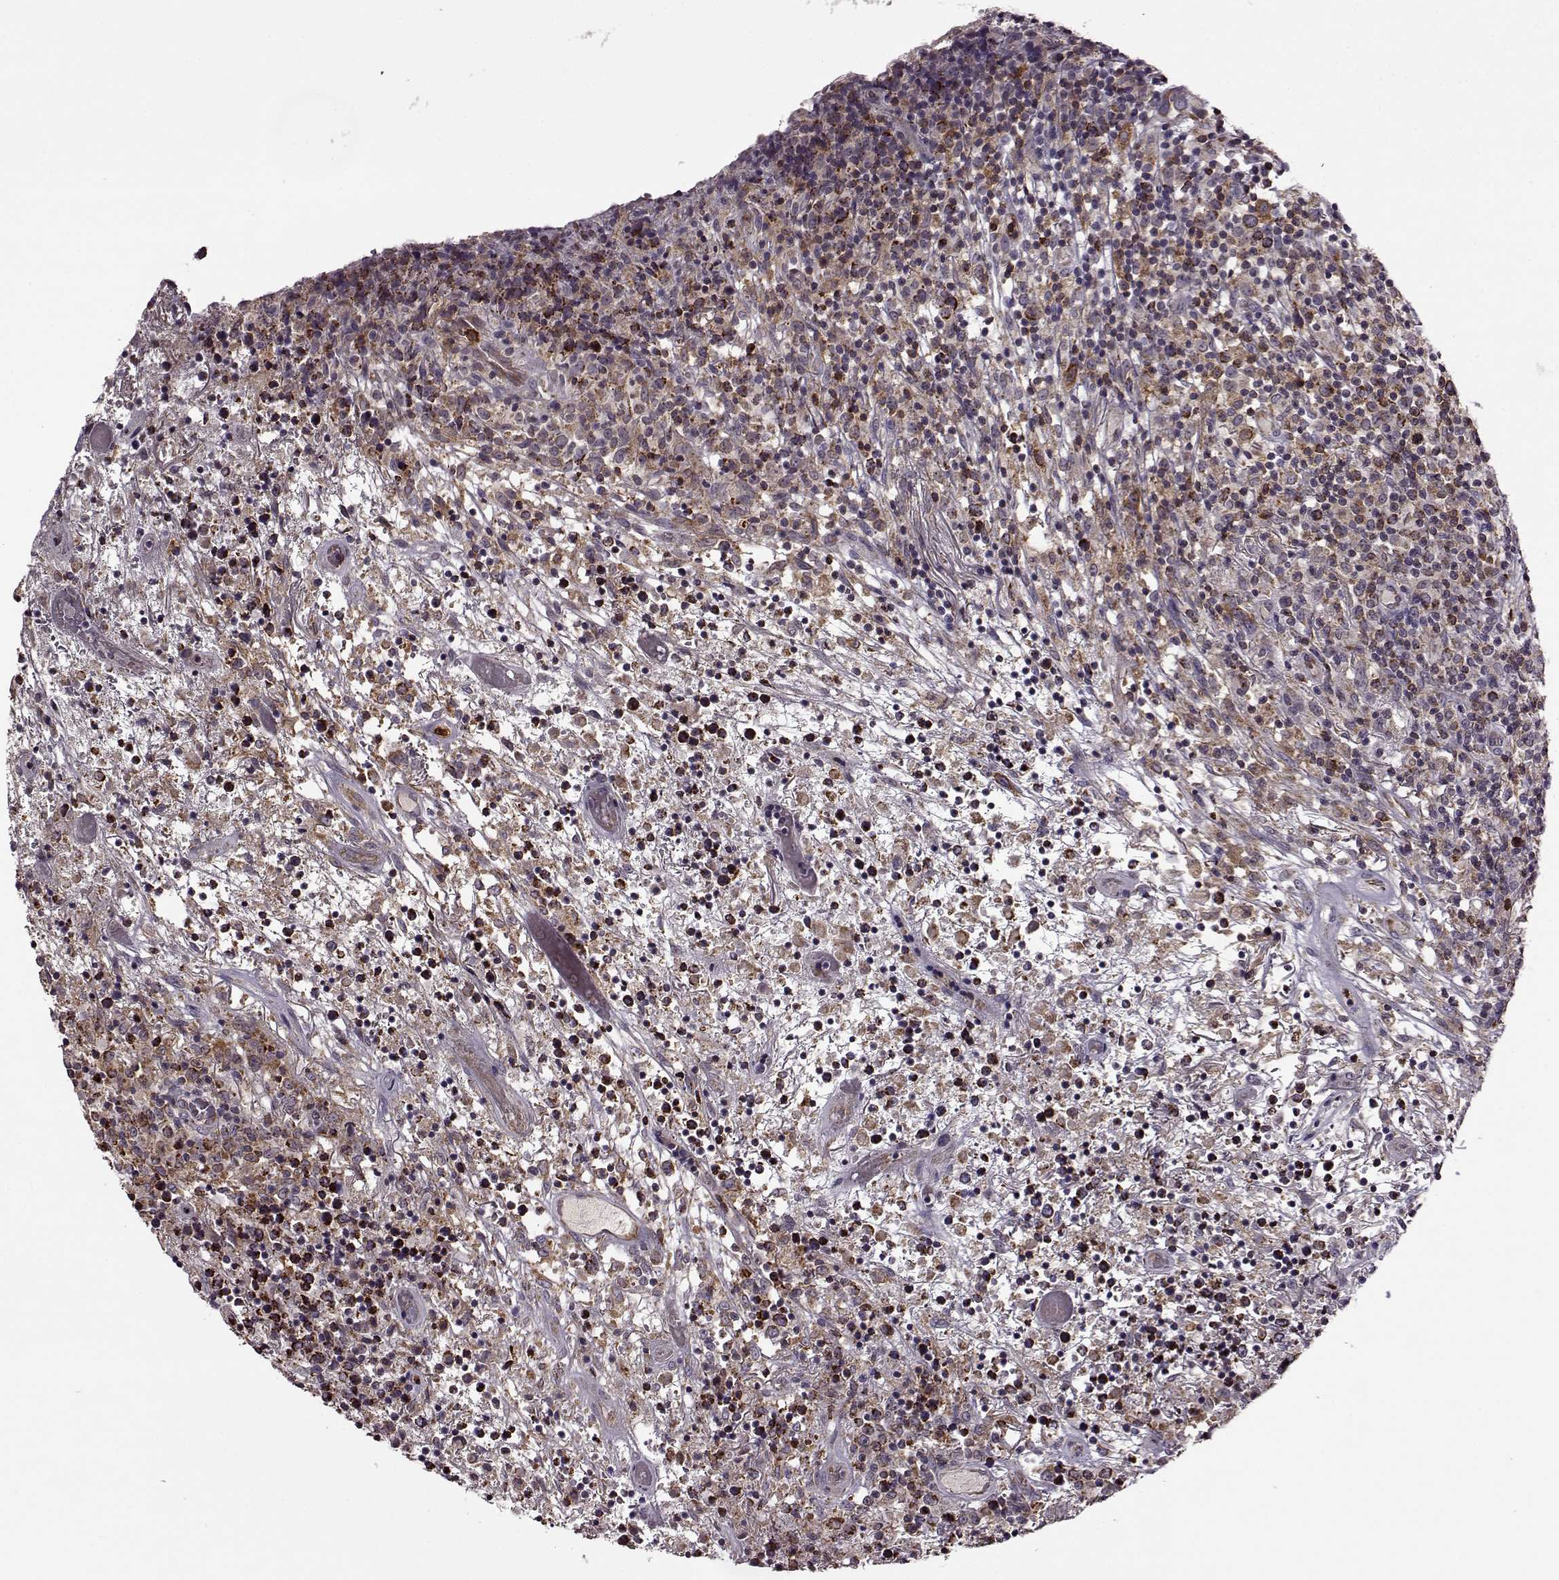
{"staining": {"intensity": "moderate", "quantity": ">75%", "location": "cytoplasmic/membranous"}, "tissue": "lymphoma", "cell_type": "Tumor cells", "image_type": "cancer", "snomed": [{"axis": "morphology", "description": "Malignant lymphoma, non-Hodgkin's type, High grade"}, {"axis": "topography", "description": "Lung"}], "caption": "Human lymphoma stained with a brown dye shows moderate cytoplasmic/membranous positive positivity in approximately >75% of tumor cells.", "gene": "MTSS1", "patient": {"sex": "male", "age": 79}}